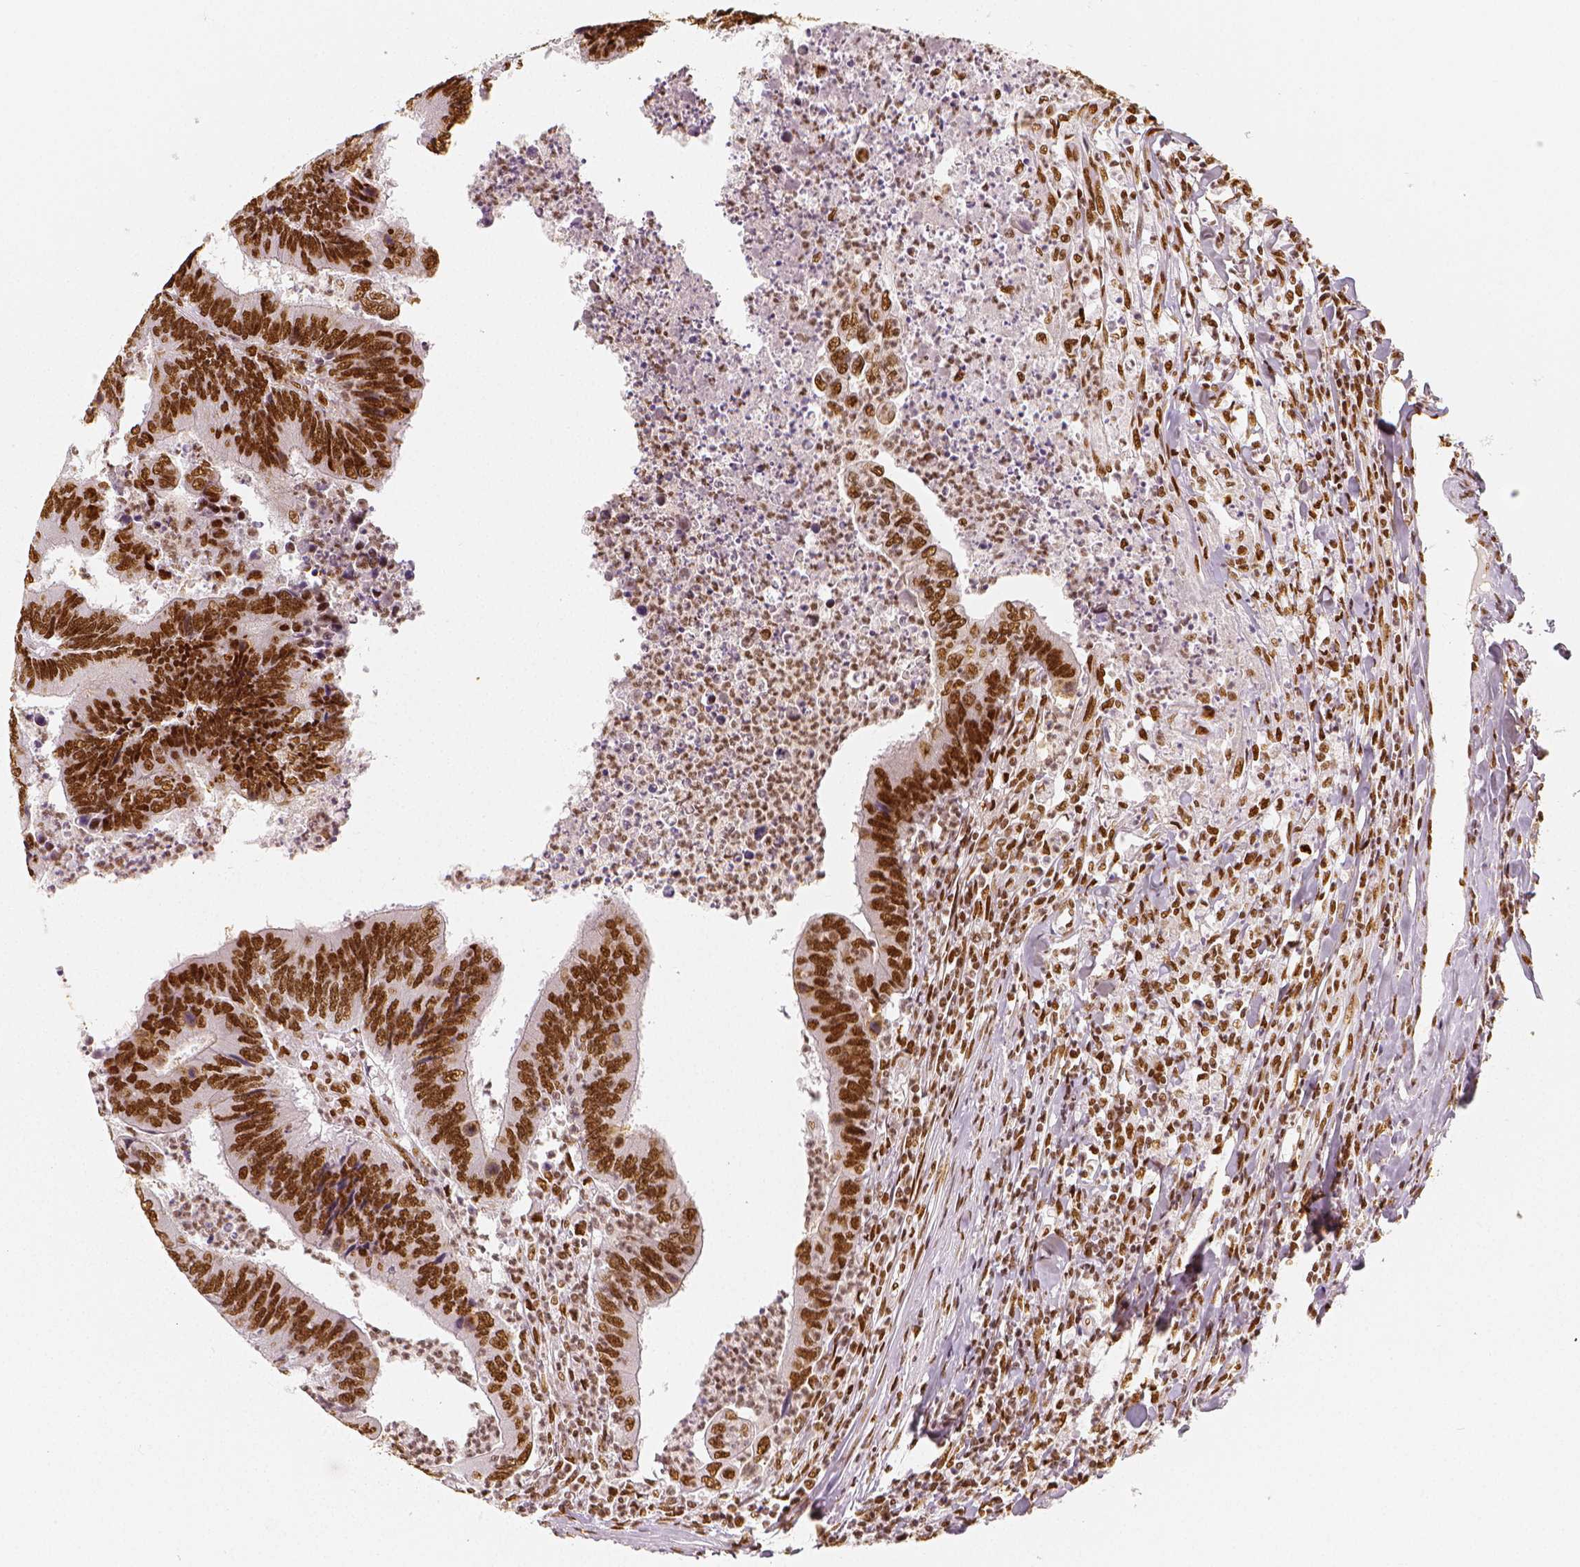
{"staining": {"intensity": "moderate", "quantity": ">75%", "location": "nuclear"}, "tissue": "colorectal cancer", "cell_type": "Tumor cells", "image_type": "cancer", "snomed": [{"axis": "morphology", "description": "Adenocarcinoma, NOS"}, {"axis": "topography", "description": "Colon"}], "caption": "Colorectal cancer (adenocarcinoma) stained with a protein marker shows moderate staining in tumor cells.", "gene": "KDM5B", "patient": {"sex": "female", "age": 67}}